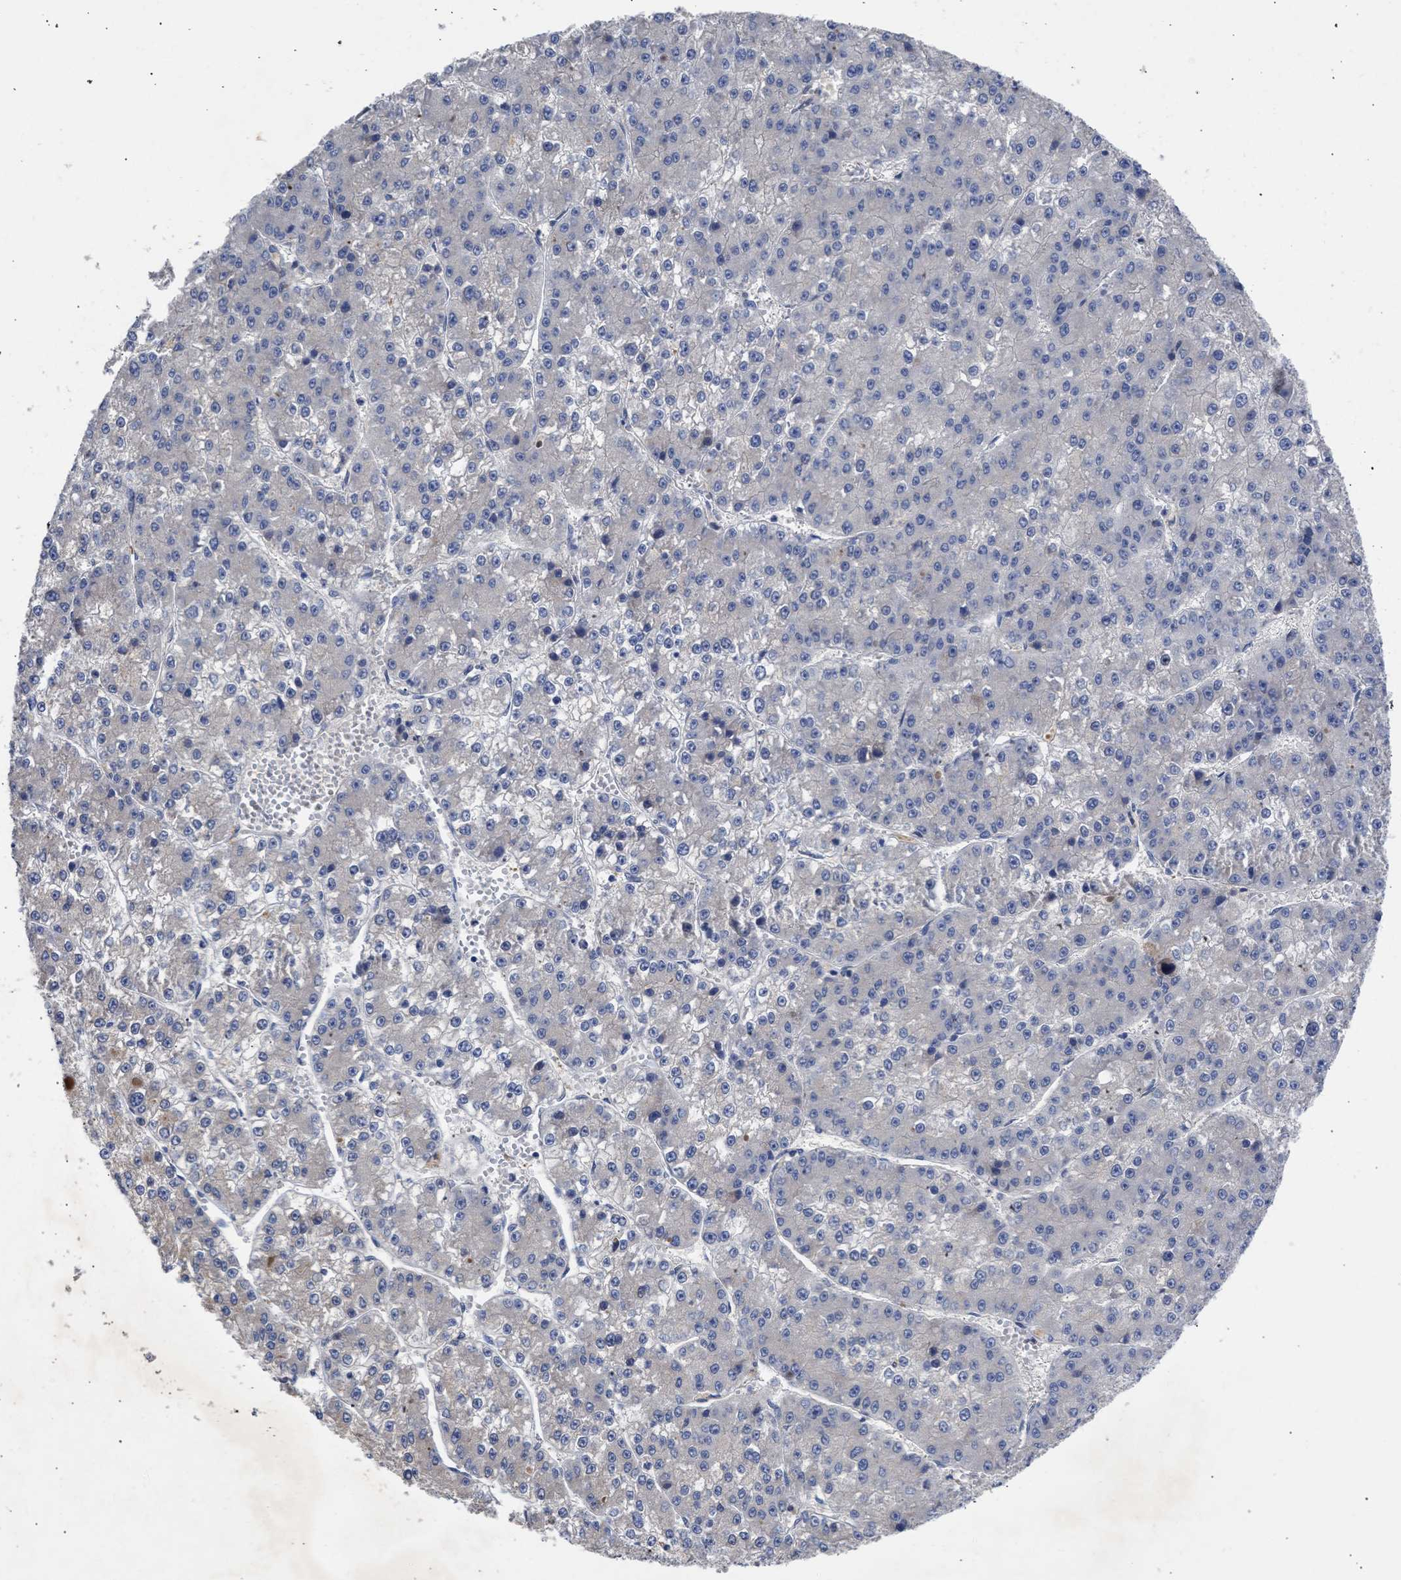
{"staining": {"intensity": "negative", "quantity": "none", "location": "none"}, "tissue": "liver cancer", "cell_type": "Tumor cells", "image_type": "cancer", "snomed": [{"axis": "morphology", "description": "Carcinoma, Hepatocellular, NOS"}, {"axis": "topography", "description": "Liver"}], "caption": "Immunohistochemistry (IHC) photomicrograph of human liver cancer stained for a protein (brown), which displays no positivity in tumor cells. Brightfield microscopy of IHC stained with DAB (brown) and hematoxylin (blue), captured at high magnification.", "gene": "ARHGEF4", "patient": {"sex": "female", "age": 73}}